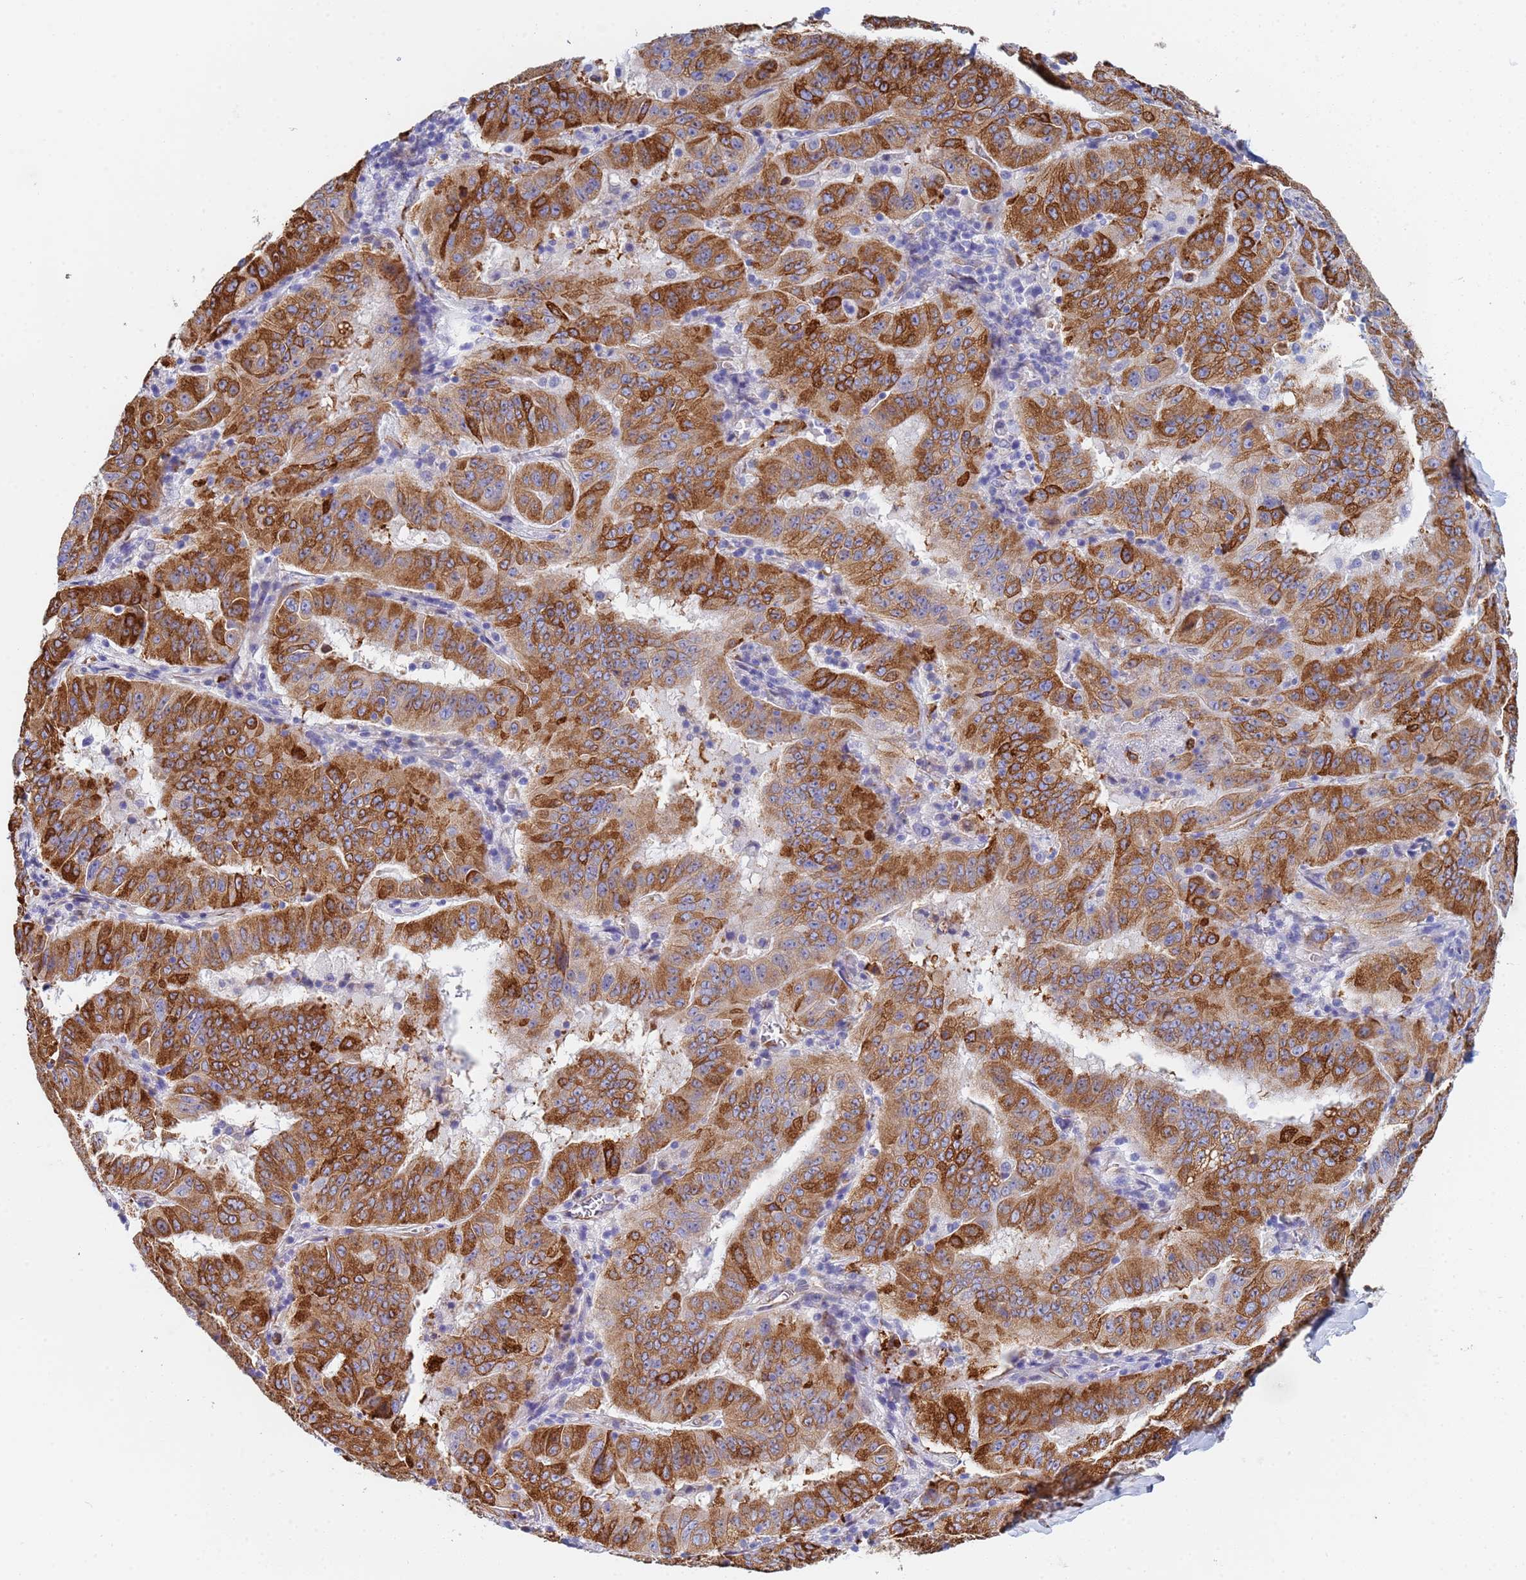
{"staining": {"intensity": "strong", "quantity": ">75%", "location": "cytoplasmic/membranous"}, "tissue": "pancreatic cancer", "cell_type": "Tumor cells", "image_type": "cancer", "snomed": [{"axis": "morphology", "description": "Adenocarcinoma, NOS"}, {"axis": "topography", "description": "Pancreas"}], "caption": "Immunohistochemistry (IHC) micrograph of pancreatic adenocarcinoma stained for a protein (brown), which displays high levels of strong cytoplasmic/membranous staining in about >75% of tumor cells.", "gene": "GDAP2", "patient": {"sex": "male", "age": 63}}